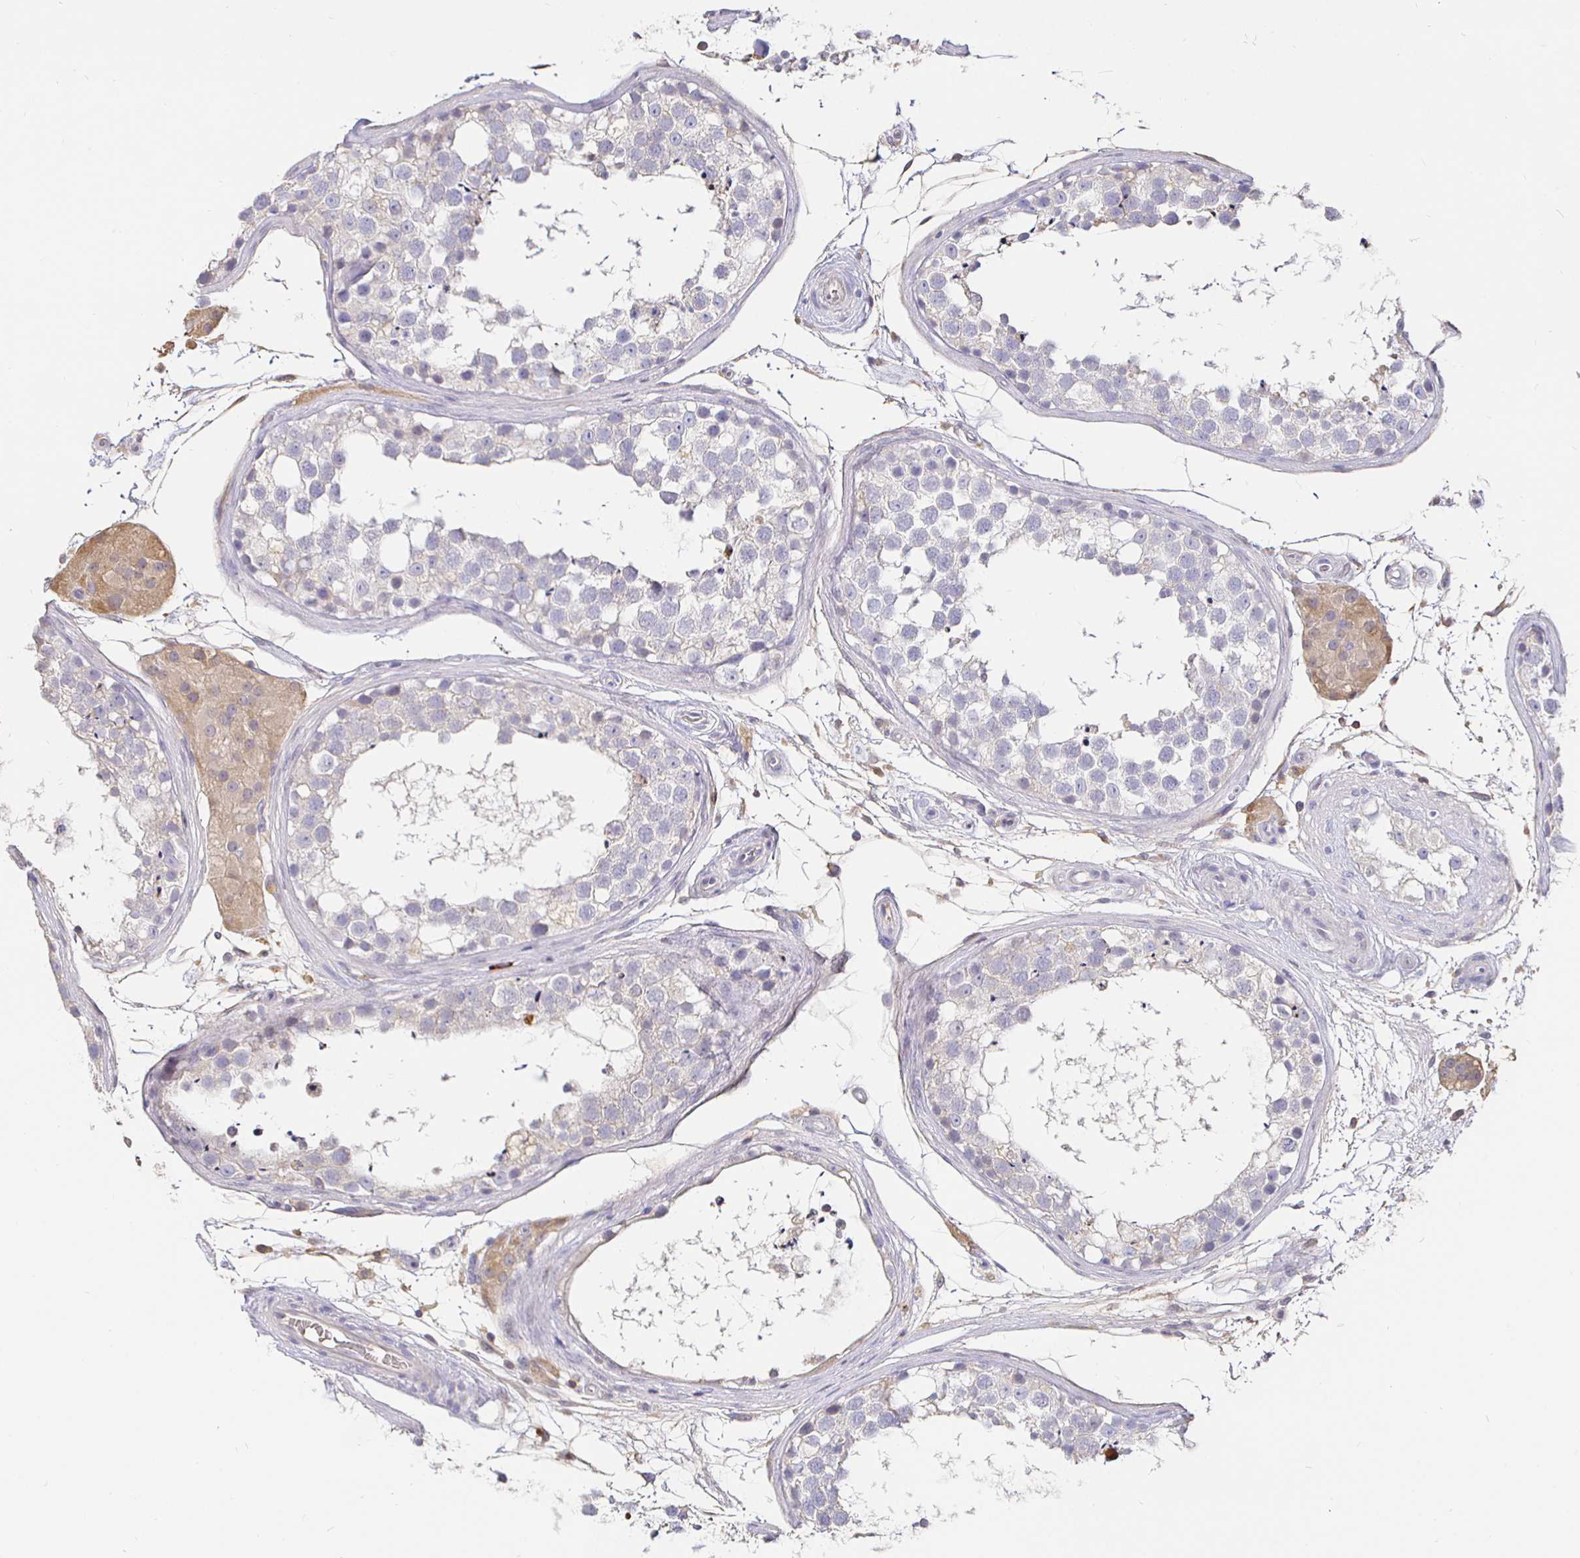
{"staining": {"intensity": "negative", "quantity": "none", "location": "none"}, "tissue": "testis", "cell_type": "Cells in seminiferous ducts", "image_type": "normal", "snomed": [{"axis": "morphology", "description": "Normal tissue, NOS"}, {"axis": "morphology", "description": "Seminoma, NOS"}, {"axis": "topography", "description": "Testis"}], "caption": "This is an immunohistochemistry image of unremarkable human testis. There is no positivity in cells in seminiferous ducts.", "gene": "CXCR3", "patient": {"sex": "male", "age": 65}}